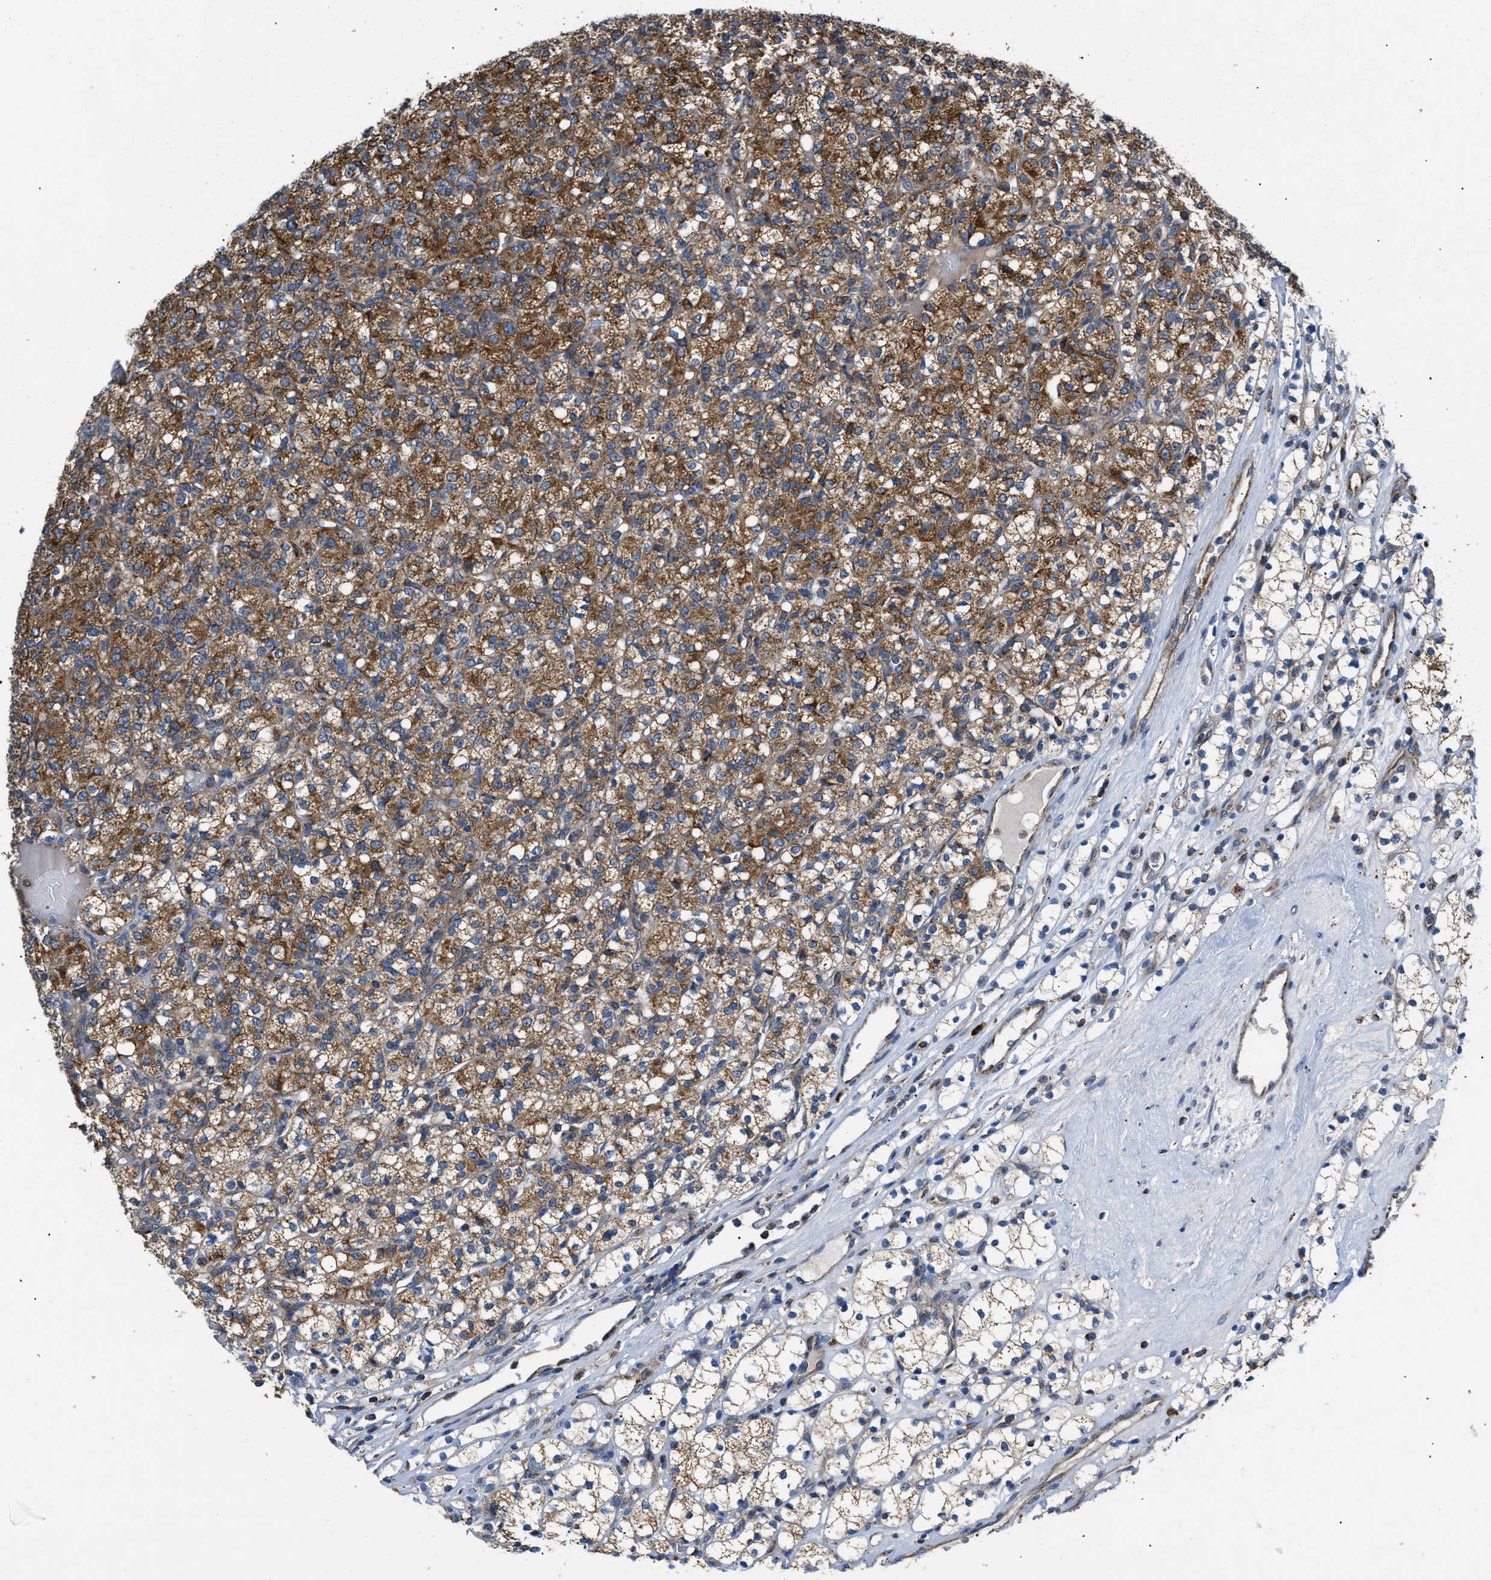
{"staining": {"intensity": "moderate", "quantity": ">75%", "location": "cytoplasmic/membranous"}, "tissue": "renal cancer", "cell_type": "Tumor cells", "image_type": "cancer", "snomed": [{"axis": "morphology", "description": "Adenocarcinoma, NOS"}, {"axis": "topography", "description": "Kidney"}], "caption": "Immunohistochemistry (IHC) image of human renal cancer stained for a protein (brown), which displays medium levels of moderate cytoplasmic/membranous positivity in about >75% of tumor cells.", "gene": "OPTN", "patient": {"sex": "male", "age": 77}}